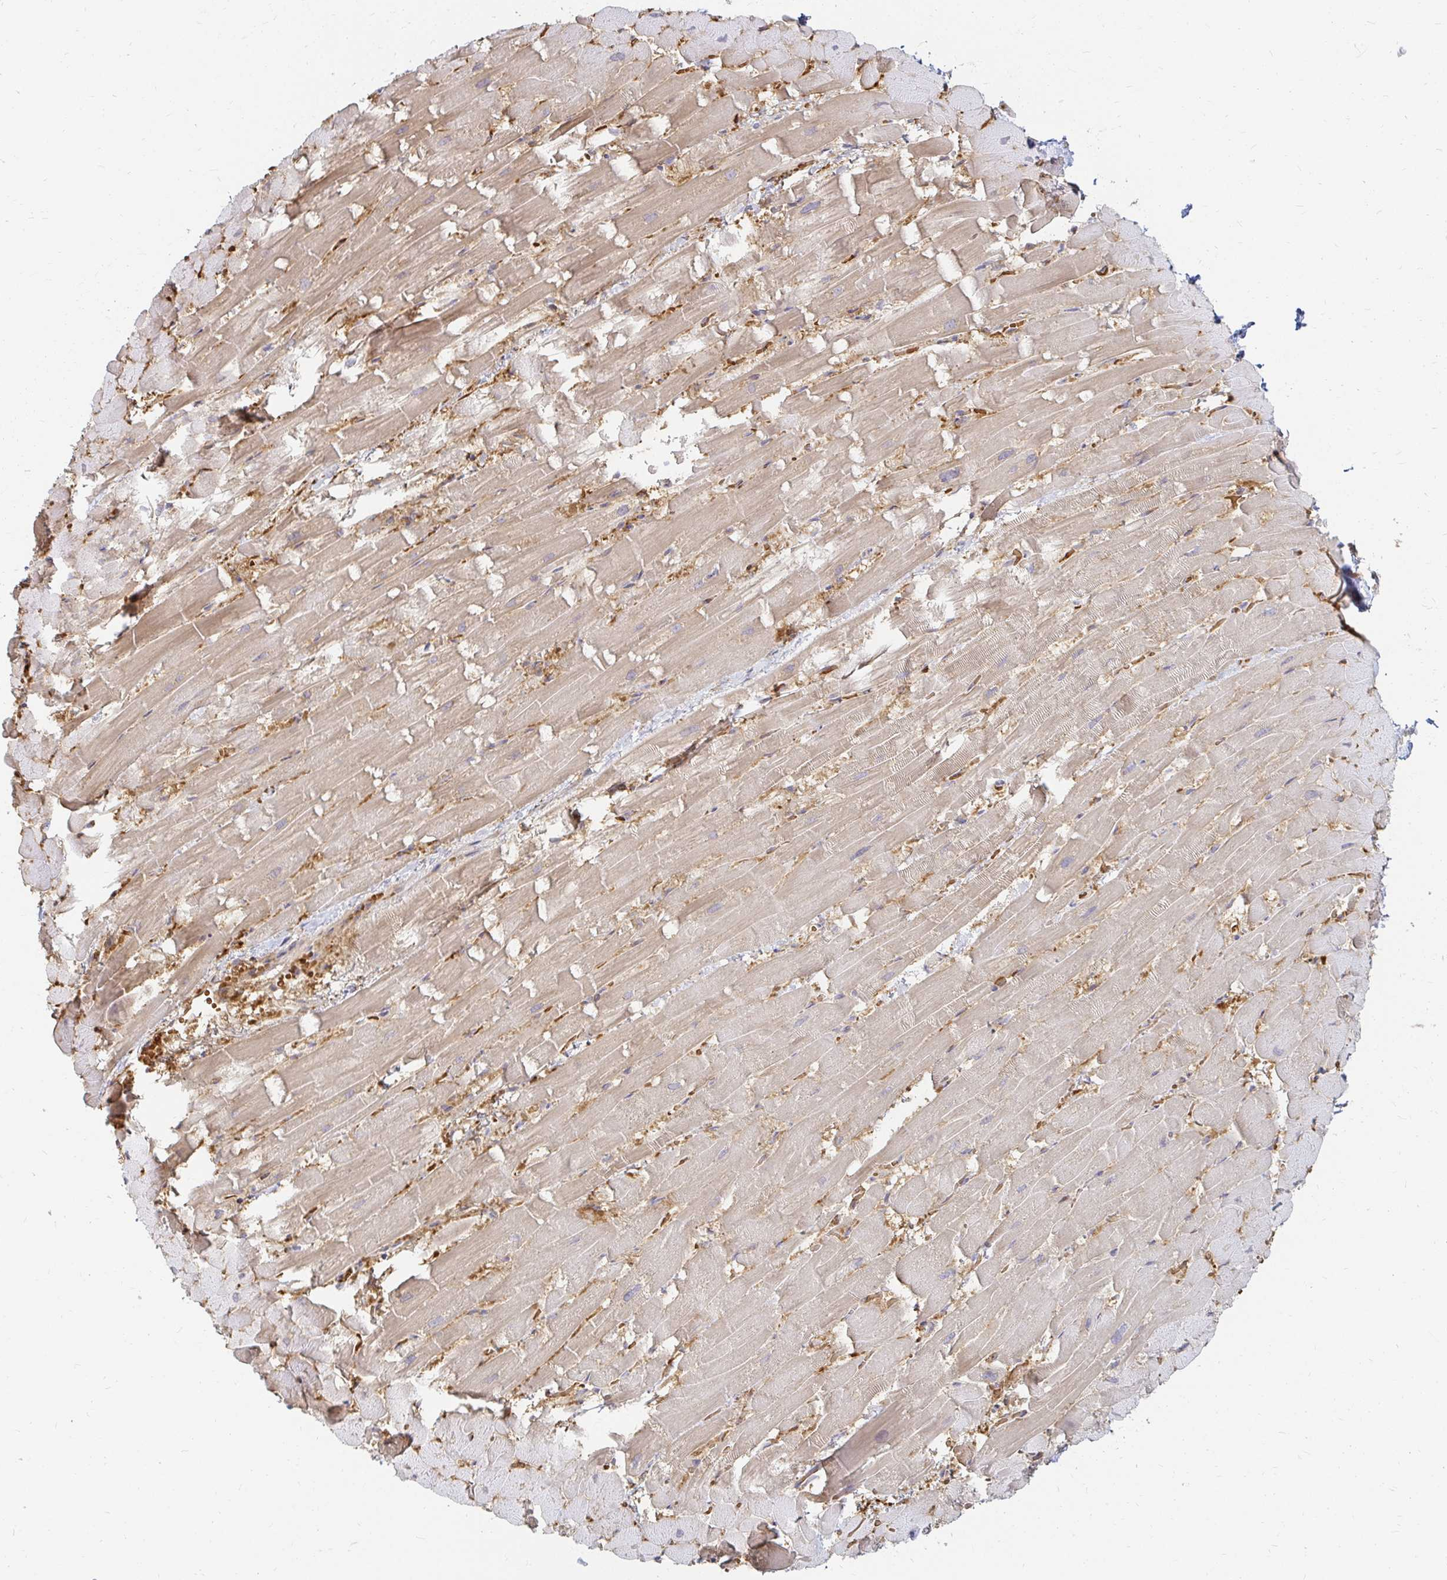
{"staining": {"intensity": "moderate", "quantity": "25%-75%", "location": "cytoplasmic/membranous"}, "tissue": "heart muscle", "cell_type": "Cardiomyocytes", "image_type": "normal", "snomed": [{"axis": "morphology", "description": "Normal tissue, NOS"}, {"axis": "topography", "description": "Heart"}], "caption": "Heart muscle stained for a protein (brown) demonstrates moderate cytoplasmic/membranous positive positivity in approximately 25%-75% of cardiomyocytes.", "gene": "CAST", "patient": {"sex": "male", "age": 37}}